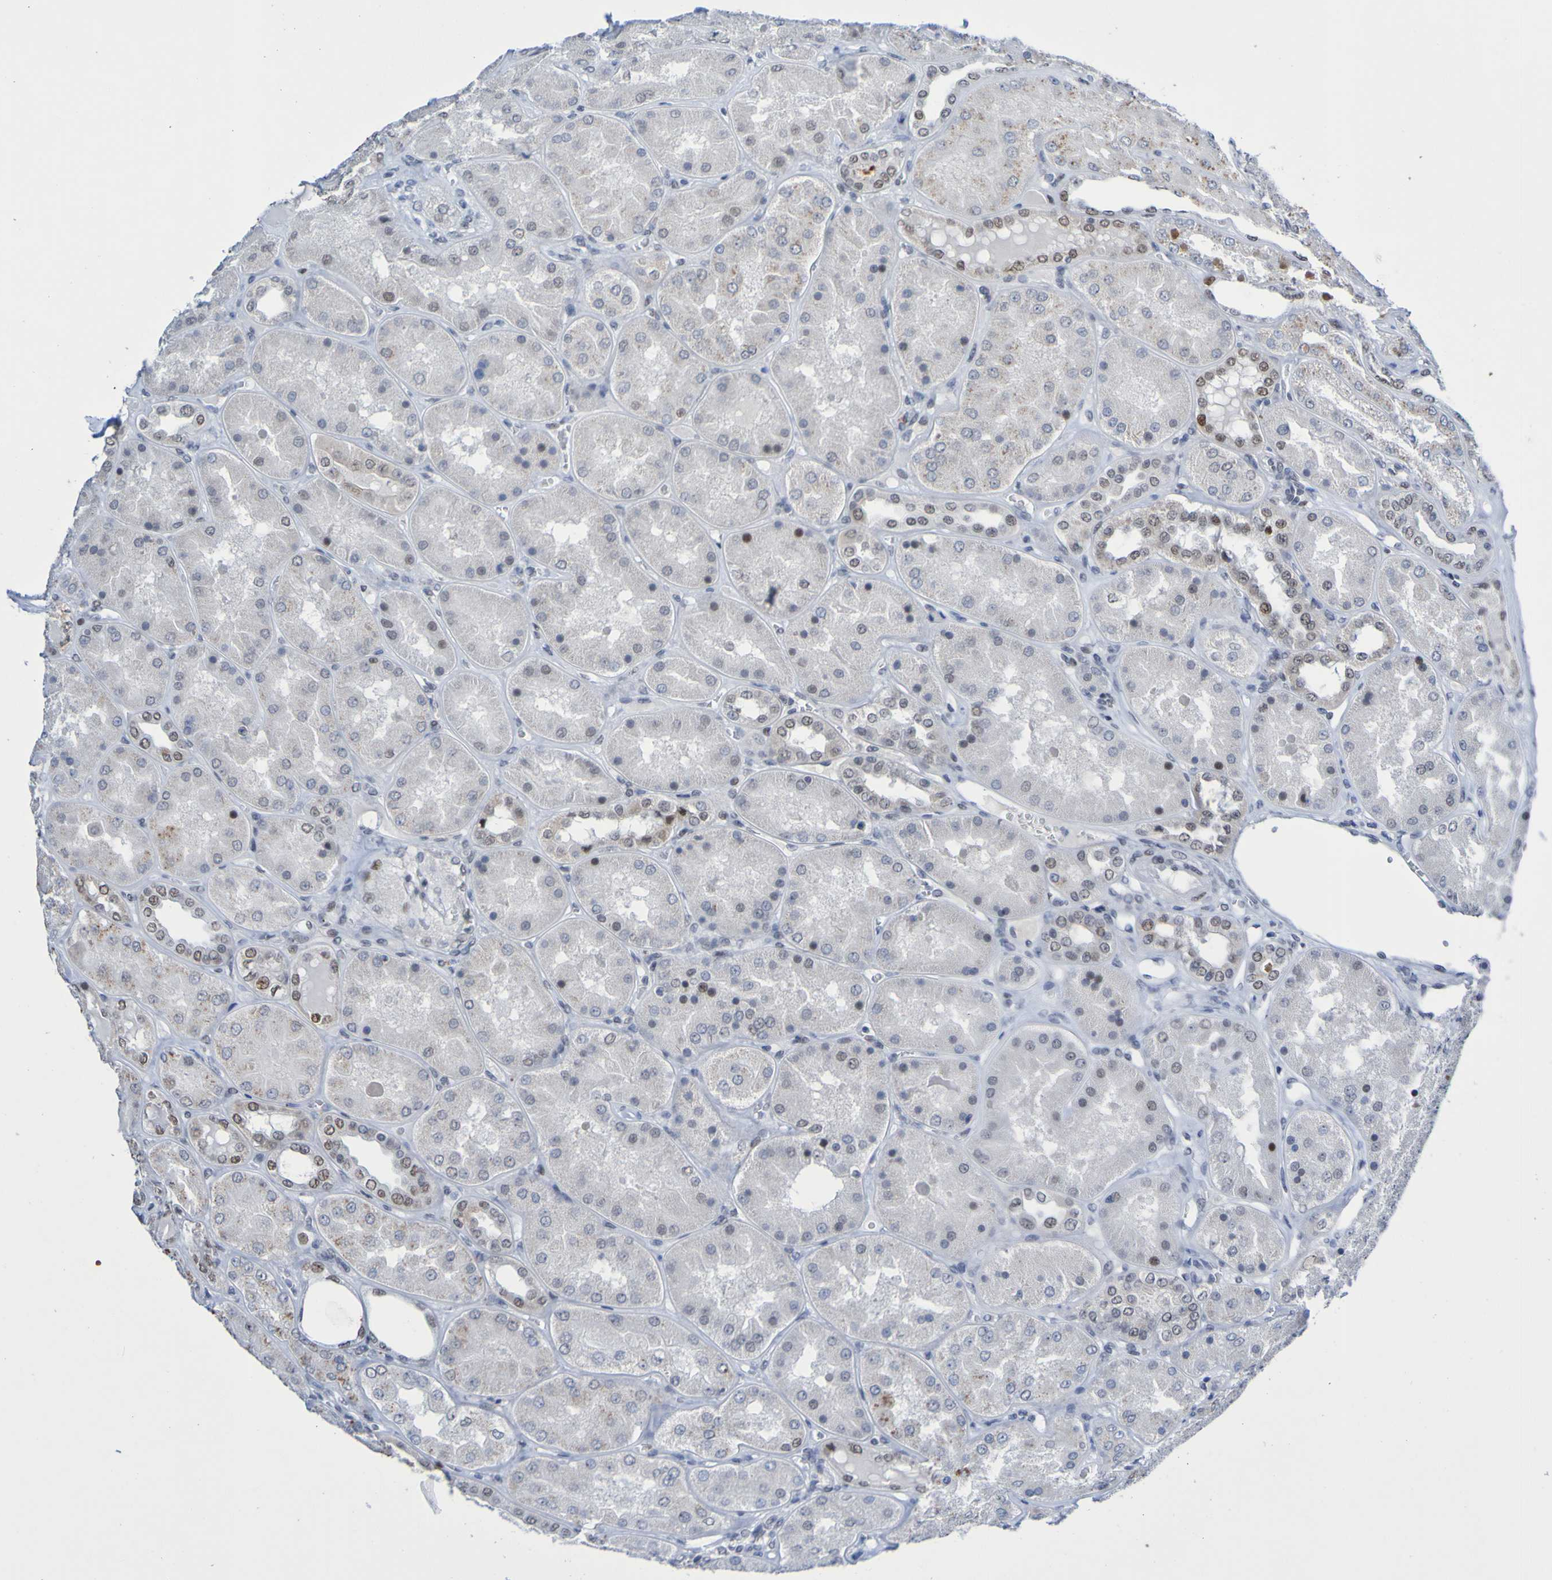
{"staining": {"intensity": "moderate", "quantity": "25%-75%", "location": "nuclear"}, "tissue": "kidney", "cell_type": "Cells in glomeruli", "image_type": "normal", "snomed": [{"axis": "morphology", "description": "Normal tissue, NOS"}, {"axis": "topography", "description": "Kidney"}], "caption": "Cells in glomeruli exhibit medium levels of moderate nuclear positivity in approximately 25%-75% of cells in benign human kidney. (DAB IHC, brown staining for protein, blue staining for nuclei).", "gene": "PCGF1", "patient": {"sex": "female", "age": 56}}